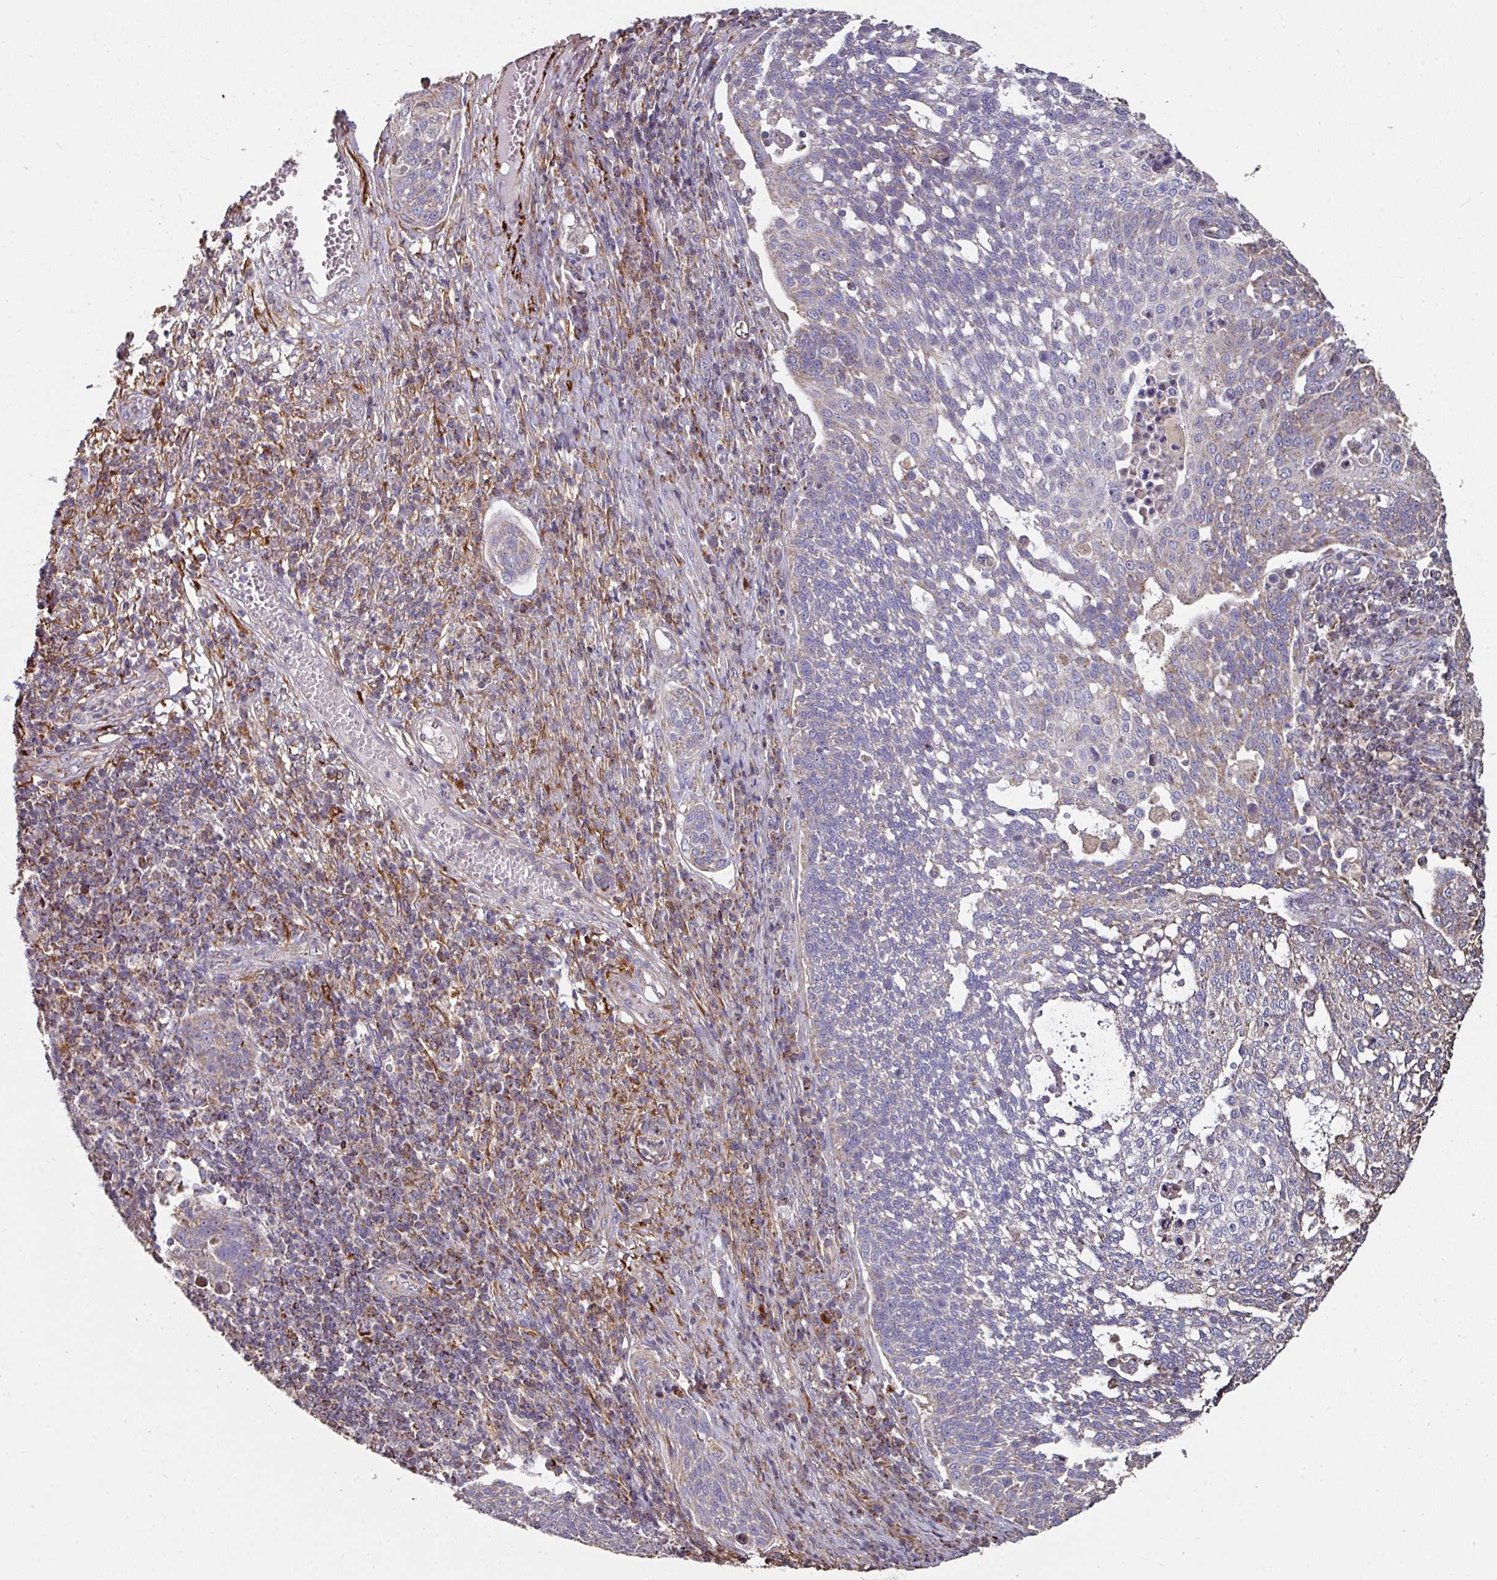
{"staining": {"intensity": "negative", "quantity": "none", "location": "none"}, "tissue": "cervical cancer", "cell_type": "Tumor cells", "image_type": "cancer", "snomed": [{"axis": "morphology", "description": "Squamous cell carcinoma, NOS"}, {"axis": "topography", "description": "Cervix"}], "caption": "The image displays no significant staining in tumor cells of cervical squamous cell carcinoma. The staining is performed using DAB (3,3'-diaminobenzidine) brown chromogen with nuclei counter-stained in using hematoxylin.", "gene": "OR2D3", "patient": {"sex": "female", "age": 34}}